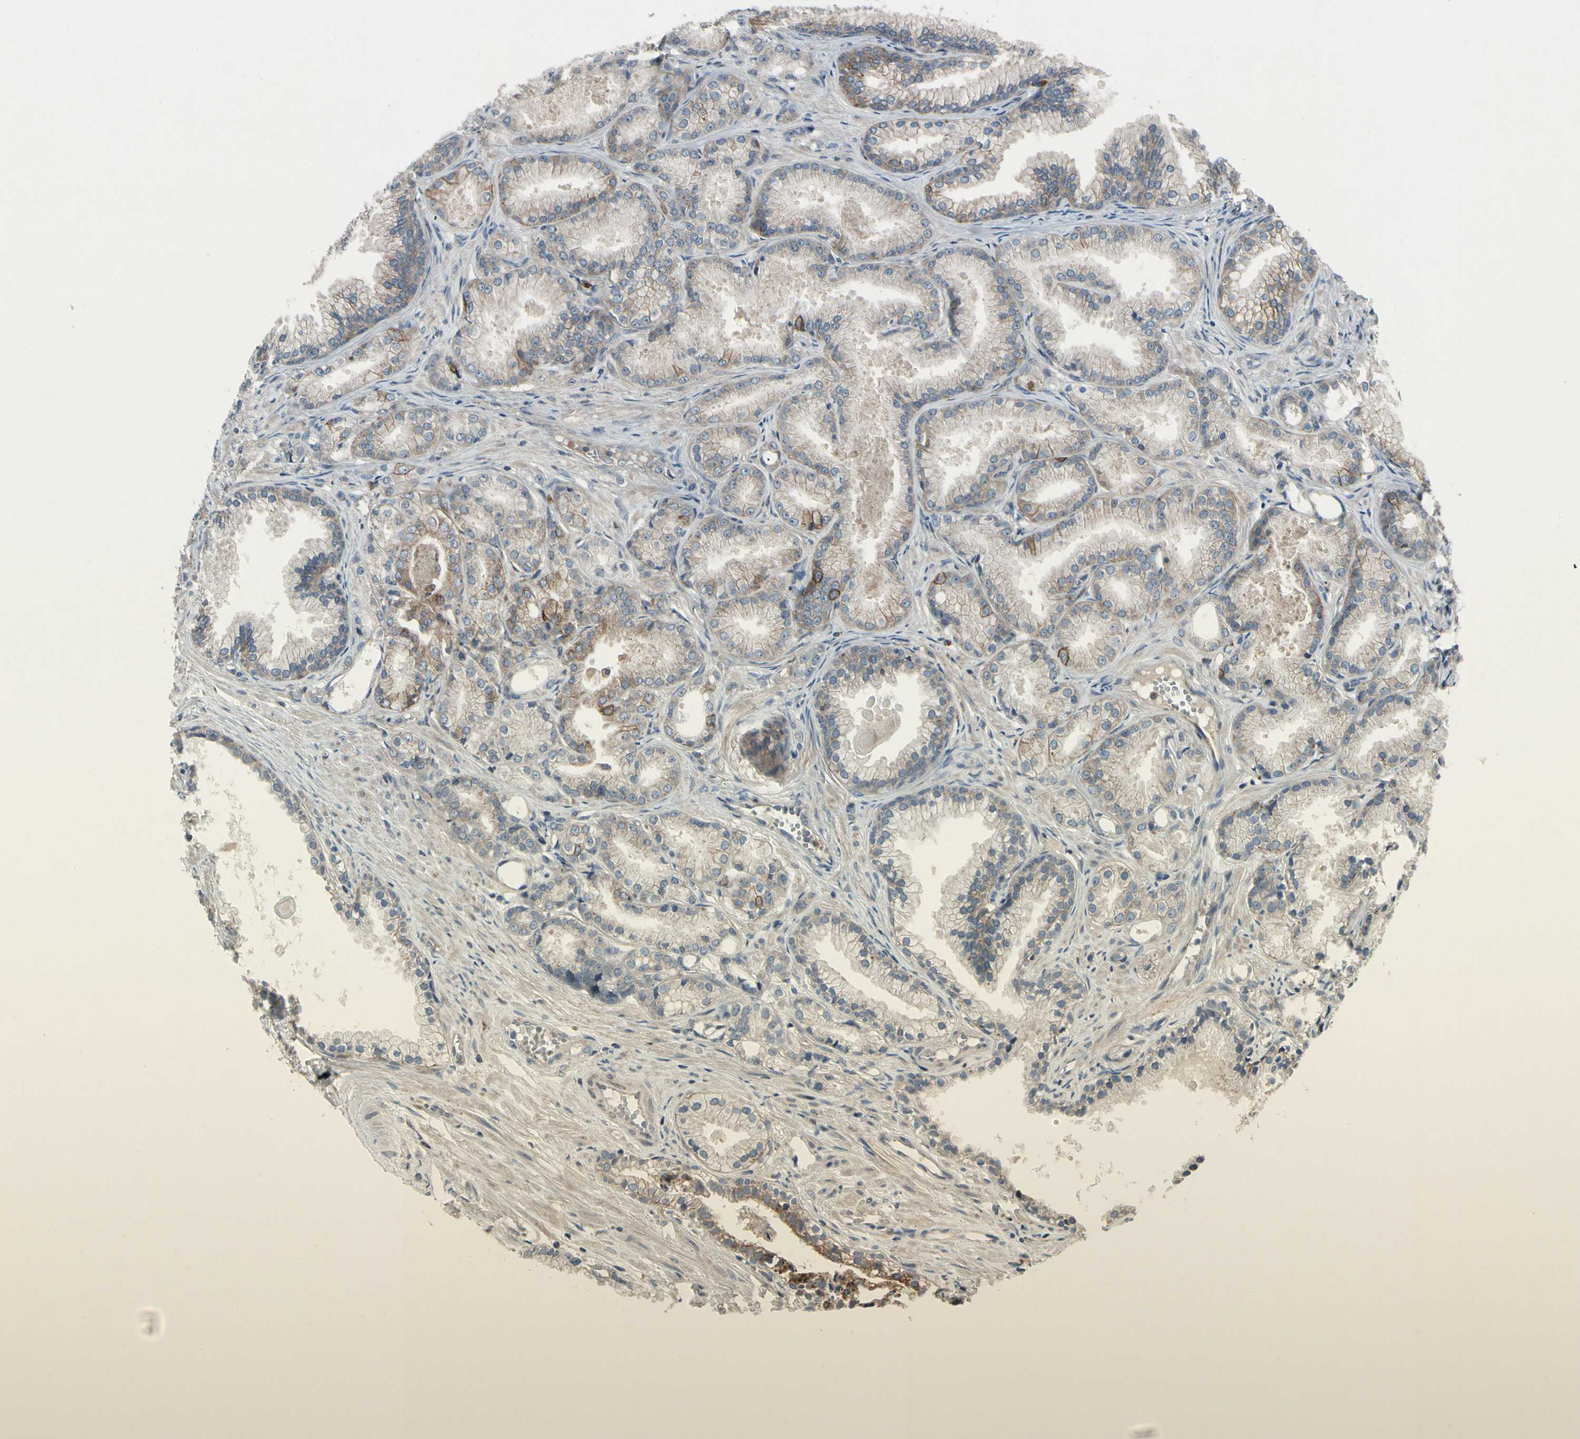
{"staining": {"intensity": "moderate", "quantity": "<25%", "location": "cytoplasmic/membranous"}, "tissue": "prostate cancer", "cell_type": "Tumor cells", "image_type": "cancer", "snomed": [{"axis": "morphology", "description": "Adenocarcinoma, Low grade"}, {"axis": "topography", "description": "Prostate"}], "caption": "A micrograph of prostate cancer (low-grade adenocarcinoma) stained for a protein reveals moderate cytoplasmic/membranous brown staining in tumor cells.", "gene": "NMI", "patient": {"sex": "male", "age": 72}}